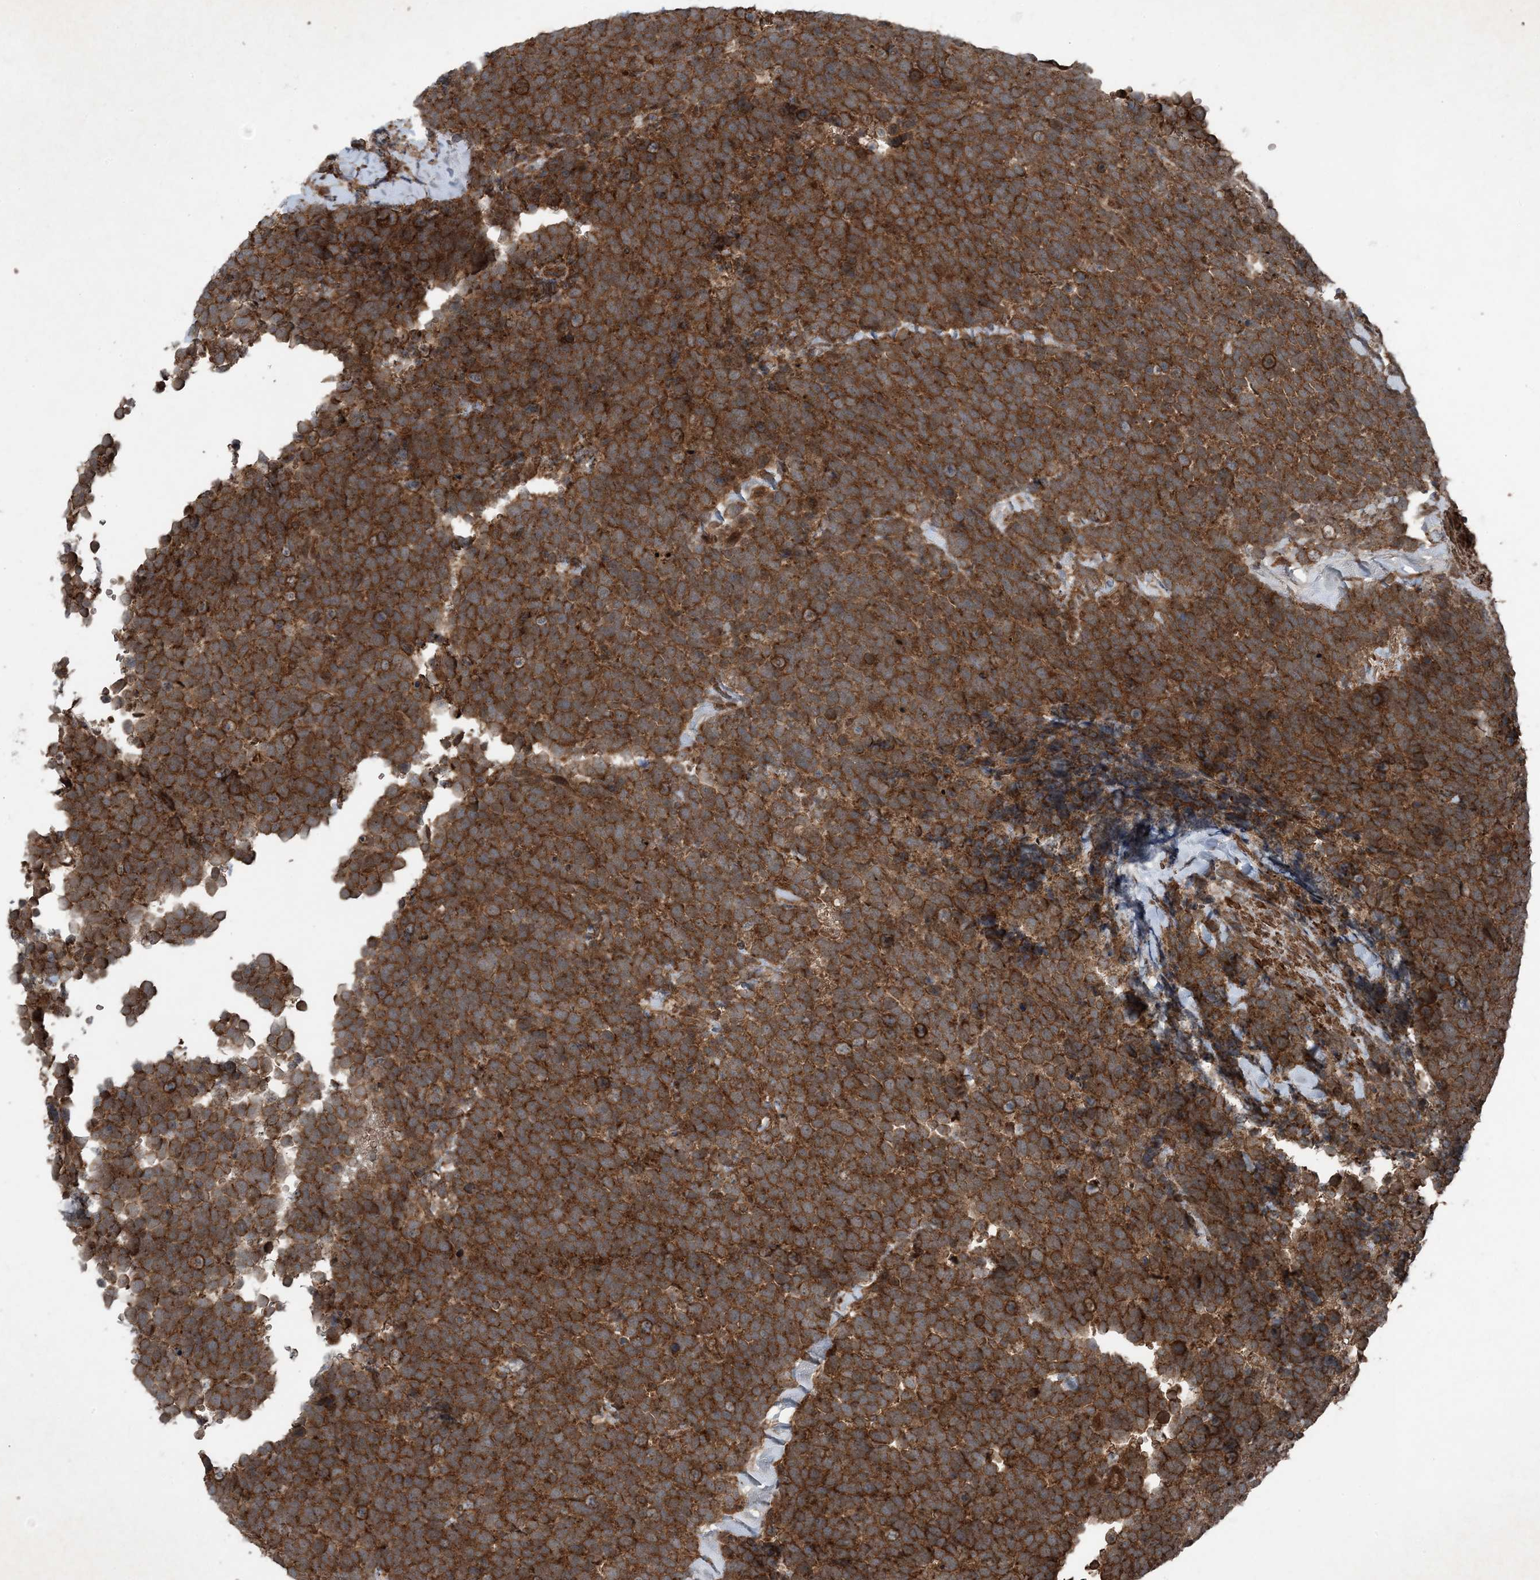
{"staining": {"intensity": "strong", "quantity": ">75%", "location": "cytoplasmic/membranous"}, "tissue": "urothelial cancer", "cell_type": "Tumor cells", "image_type": "cancer", "snomed": [{"axis": "morphology", "description": "Urothelial carcinoma, High grade"}, {"axis": "topography", "description": "Urinary bladder"}], "caption": "Approximately >75% of tumor cells in urothelial cancer demonstrate strong cytoplasmic/membranous protein expression as visualized by brown immunohistochemical staining.", "gene": "GNG5", "patient": {"sex": "female", "age": 82}}